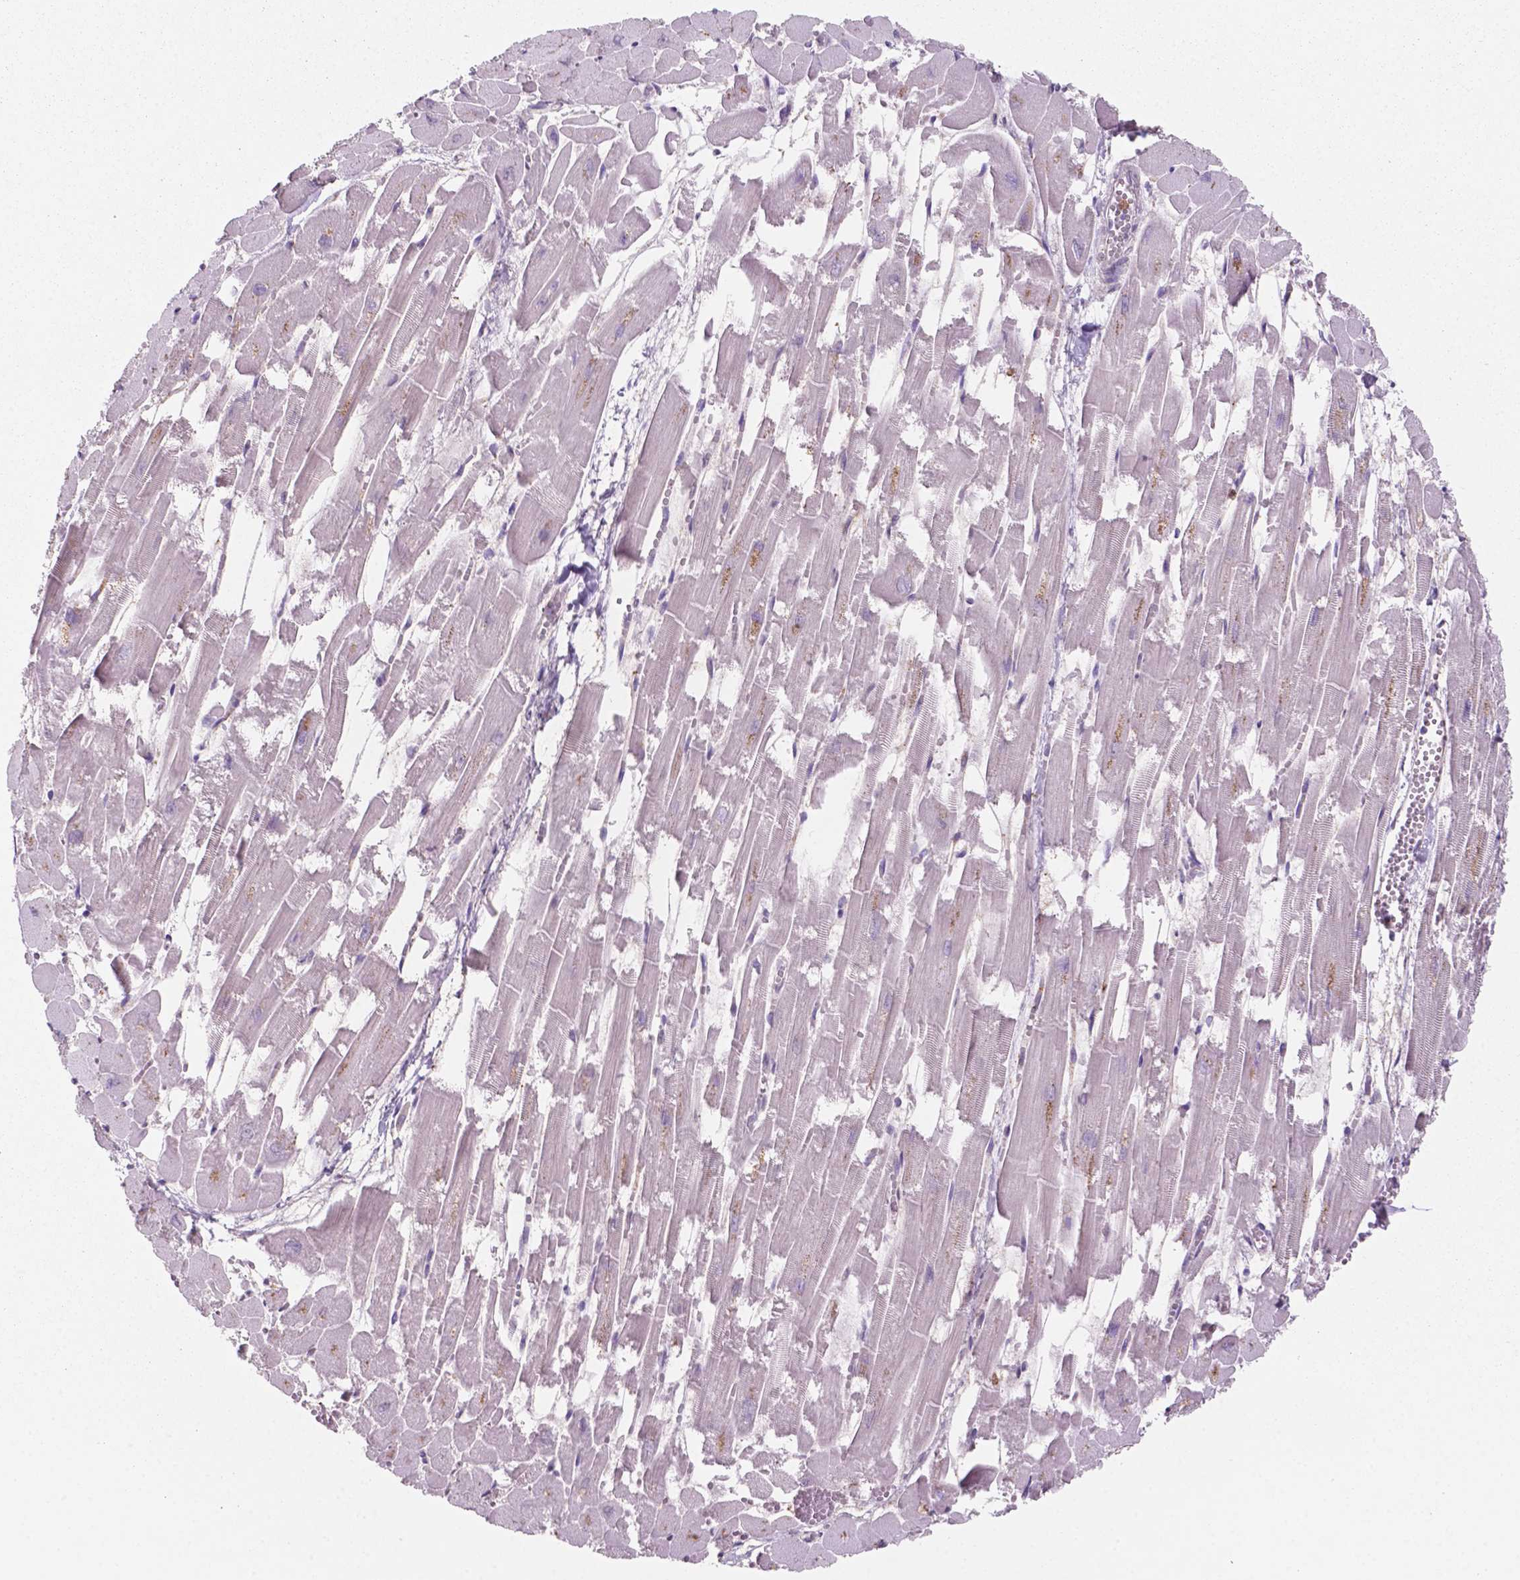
{"staining": {"intensity": "weak", "quantity": "<25%", "location": "cytoplasmic/membranous"}, "tissue": "heart muscle", "cell_type": "Cardiomyocytes", "image_type": "normal", "snomed": [{"axis": "morphology", "description": "Normal tissue, NOS"}, {"axis": "topography", "description": "Heart"}], "caption": "Micrograph shows no protein staining in cardiomyocytes of benign heart muscle. (Stains: DAB immunohistochemistry with hematoxylin counter stain, Microscopy: brightfield microscopy at high magnification).", "gene": "LDHA", "patient": {"sex": "female", "age": 52}}